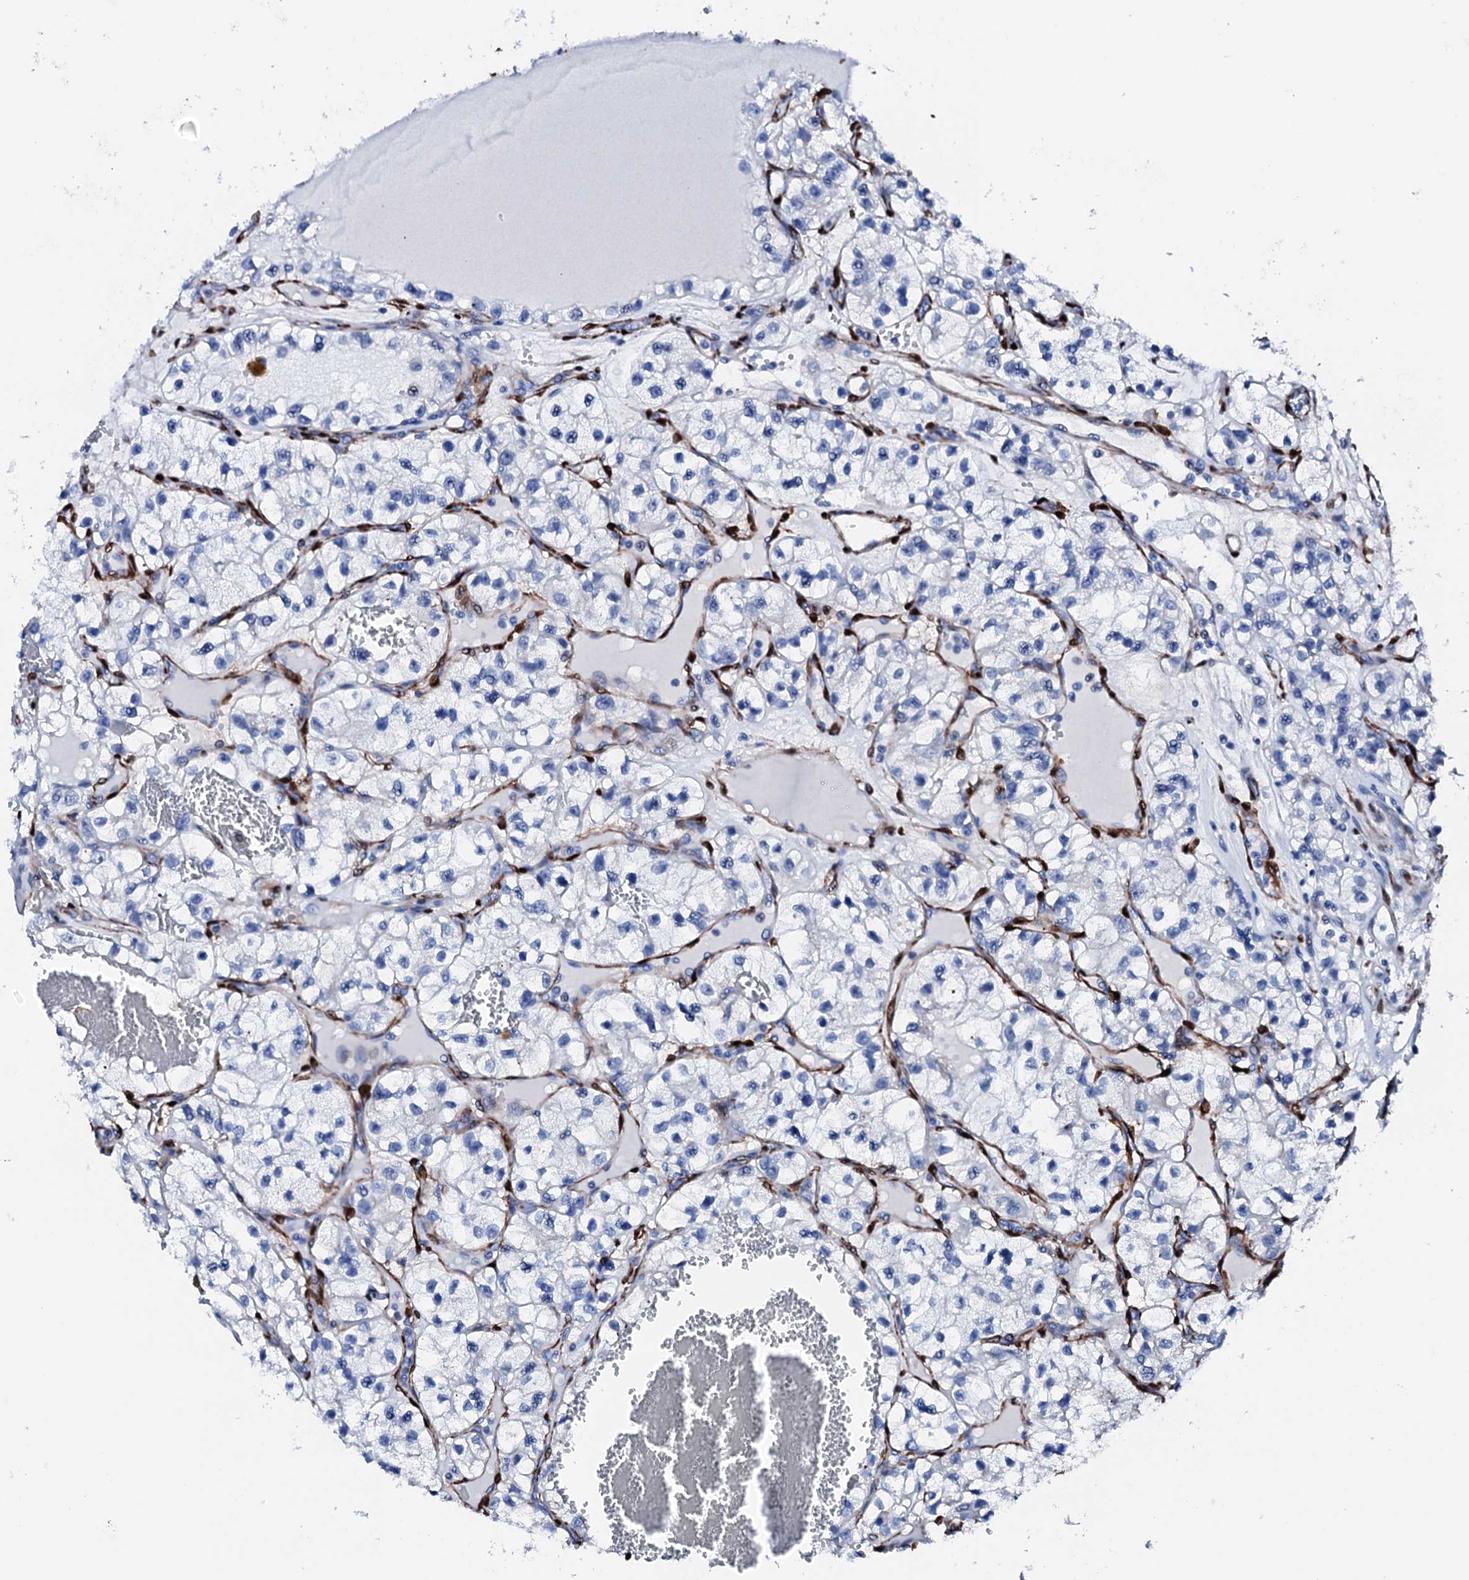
{"staining": {"intensity": "negative", "quantity": "none", "location": "none"}, "tissue": "renal cancer", "cell_type": "Tumor cells", "image_type": "cancer", "snomed": [{"axis": "morphology", "description": "Adenocarcinoma, NOS"}, {"axis": "topography", "description": "Kidney"}], "caption": "Immunohistochemistry of human renal cancer demonstrates no expression in tumor cells.", "gene": "NRIP2", "patient": {"sex": "female", "age": 57}}